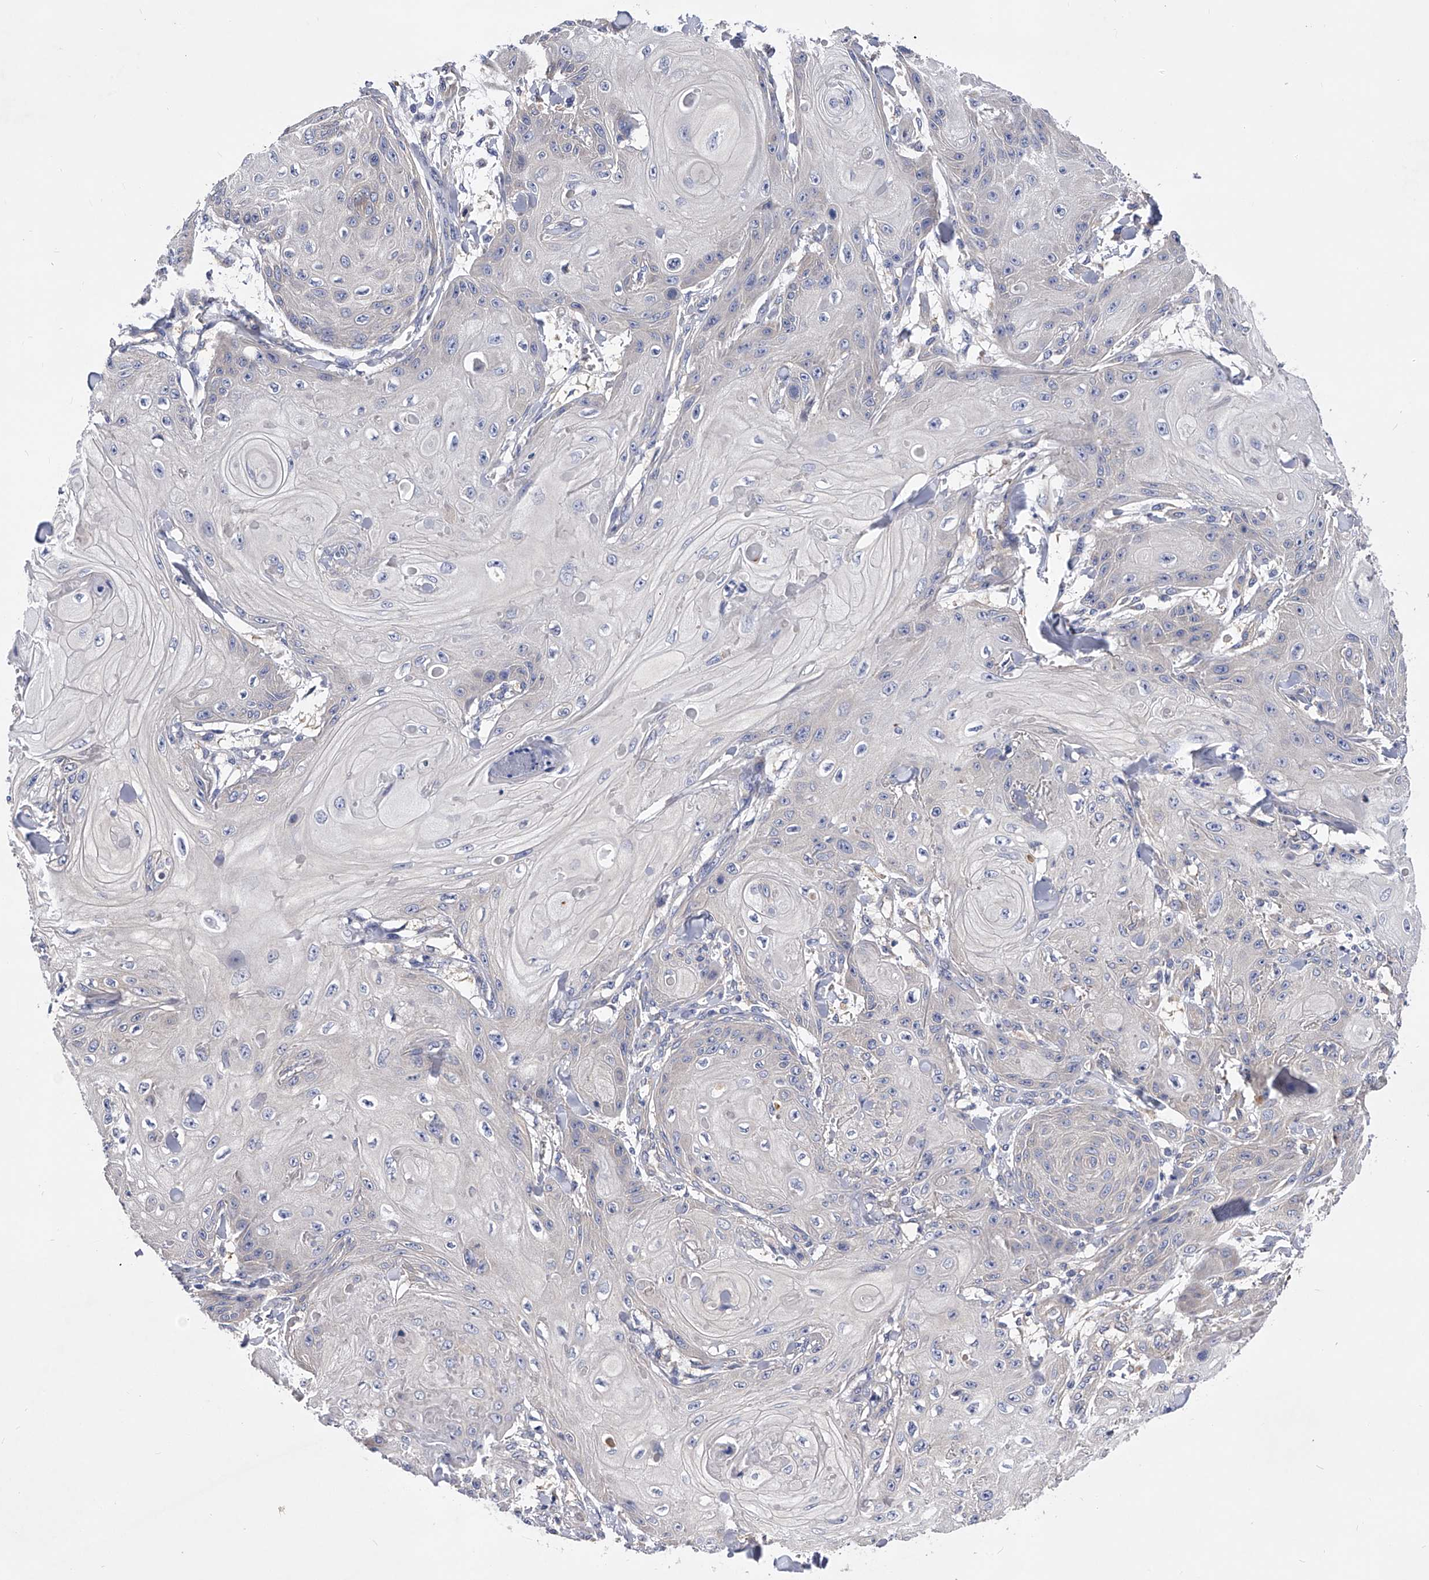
{"staining": {"intensity": "negative", "quantity": "none", "location": "none"}, "tissue": "skin cancer", "cell_type": "Tumor cells", "image_type": "cancer", "snomed": [{"axis": "morphology", "description": "Squamous cell carcinoma, NOS"}, {"axis": "topography", "description": "Skin"}], "caption": "Tumor cells are negative for protein expression in human skin cancer (squamous cell carcinoma).", "gene": "PPP5C", "patient": {"sex": "male", "age": 74}}